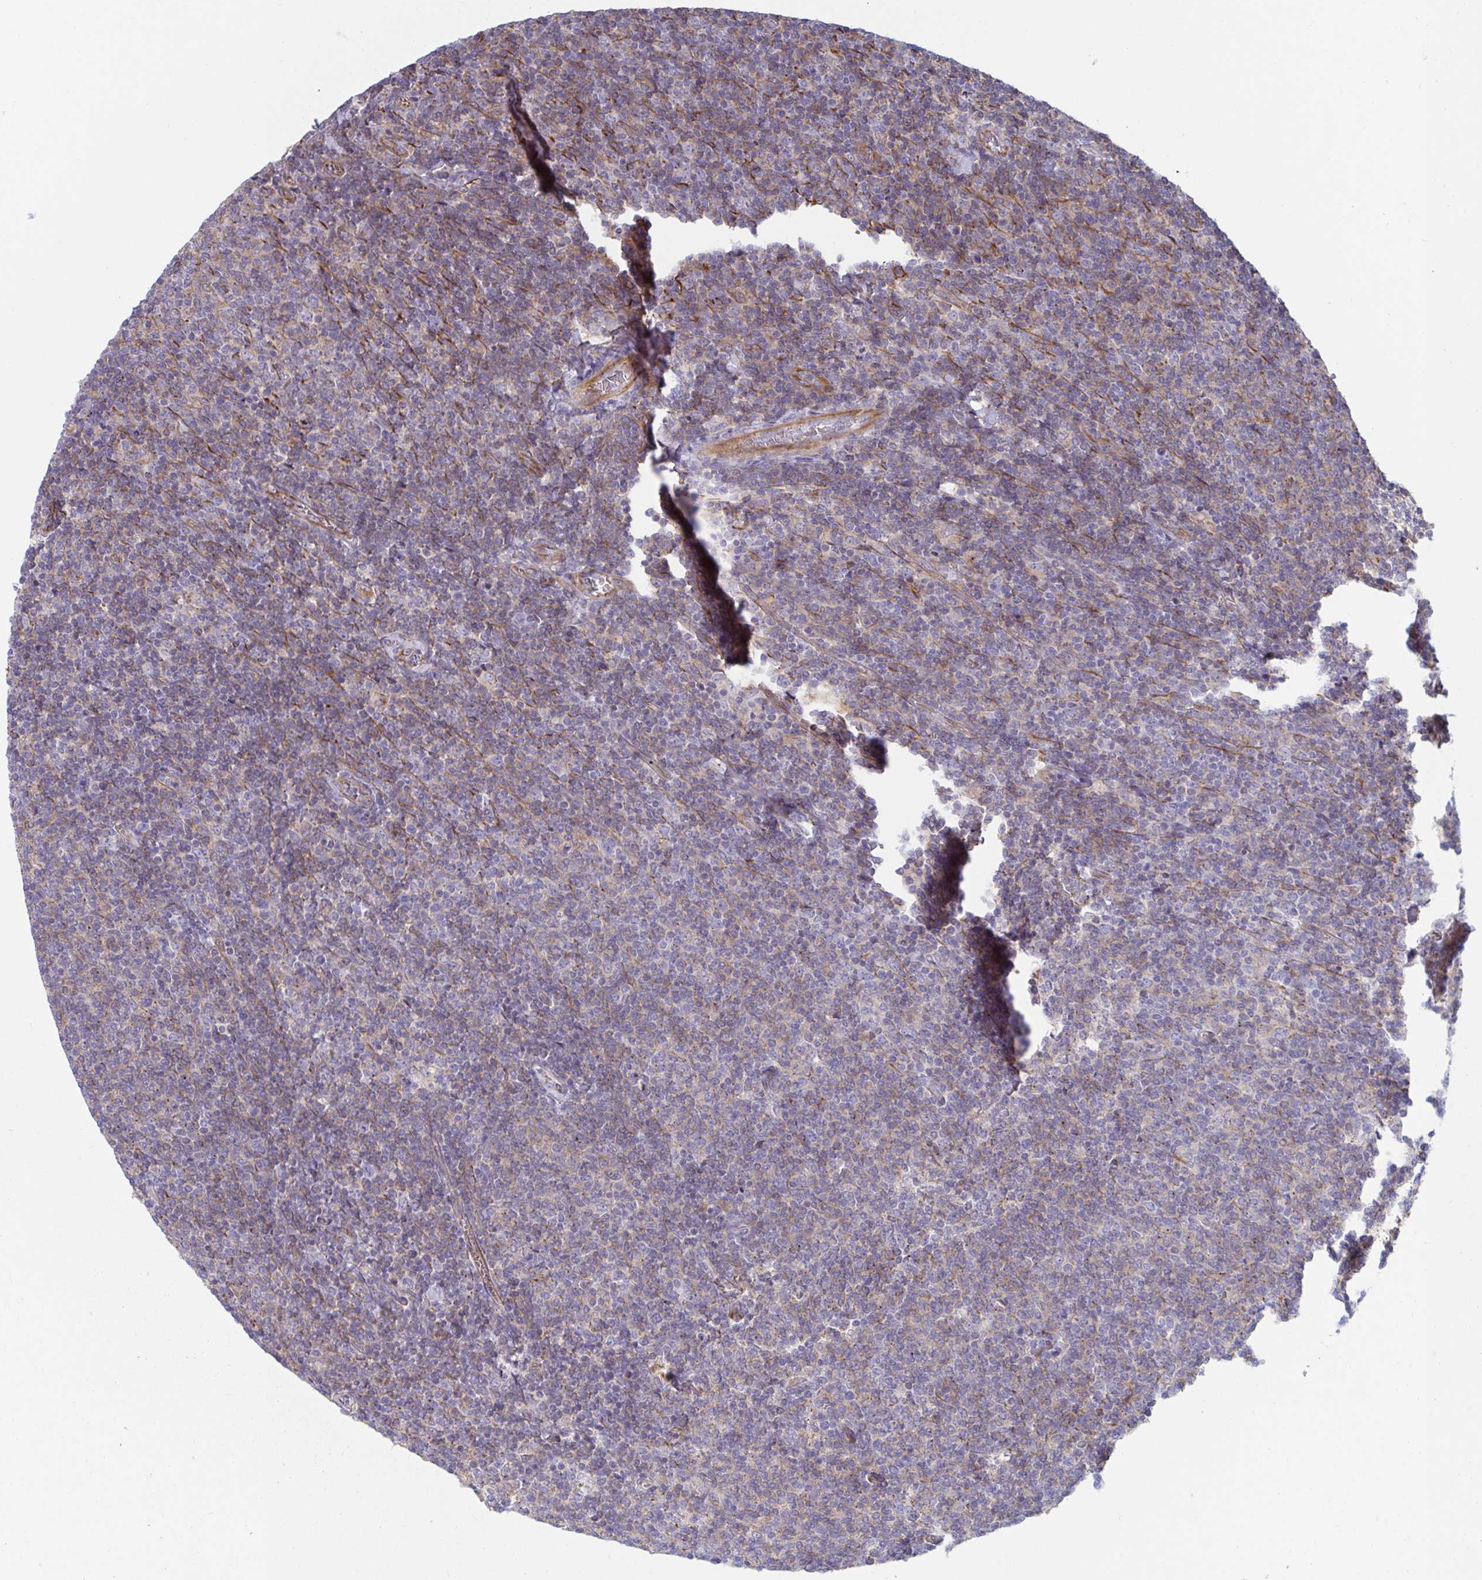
{"staining": {"intensity": "weak", "quantity": "25%-75%", "location": "cytoplasmic/membranous"}, "tissue": "lymphoma", "cell_type": "Tumor cells", "image_type": "cancer", "snomed": [{"axis": "morphology", "description": "Malignant lymphoma, non-Hodgkin's type, Low grade"}, {"axis": "topography", "description": "Lymph node"}], "caption": "A brown stain labels weak cytoplasmic/membranous staining of a protein in human malignant lymphoma, non-Hodgkin's type (low-grade) tumor cells.", "gene": "SLC9A6", "patient": {"sex": "male", "age": 52}}